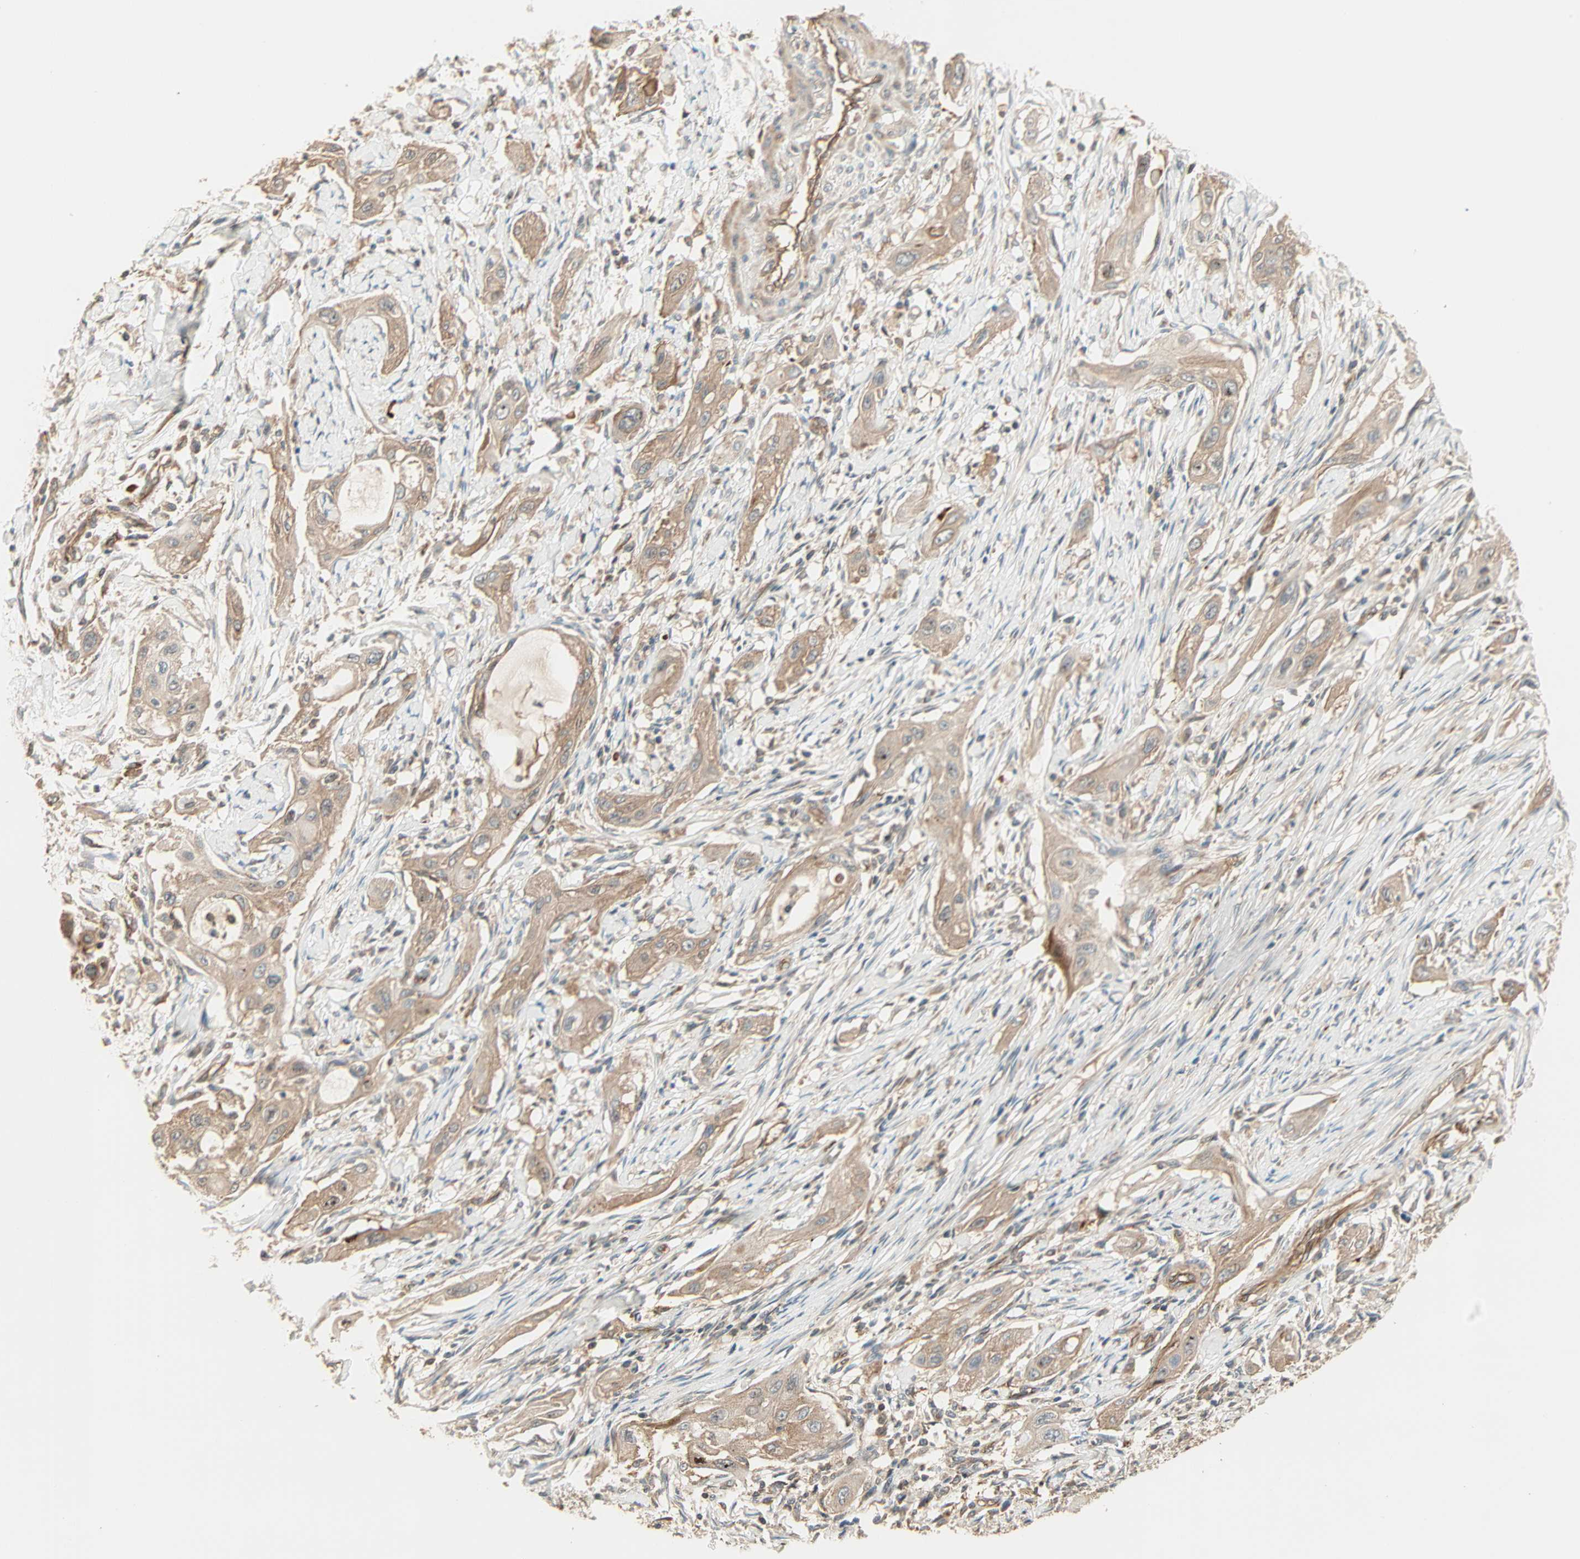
{"staining": {"intensity": "weak", "quantity": ">75%", "location": "cytoplasmic/membranous"}, "tissue": "lung cancer", "cell_type": "Tumor cells", "image_type": "cancer", "snomed": [{"axis": "morphology", "description": "Squamous cell carcinoma, NOS"}, {"axis": "topography", "description": "Lung"}], "caption": "Immunohistochemical staining of squamous cell carcinoma (lung) shows low levels of weak cytoplasmic/membranous protein expression in approximately >75% of tumor cells. (IHC, brightfield microscopy, high magnification).", "gene": "GALK1", "patient": {"sex": "female", "age": 47}}